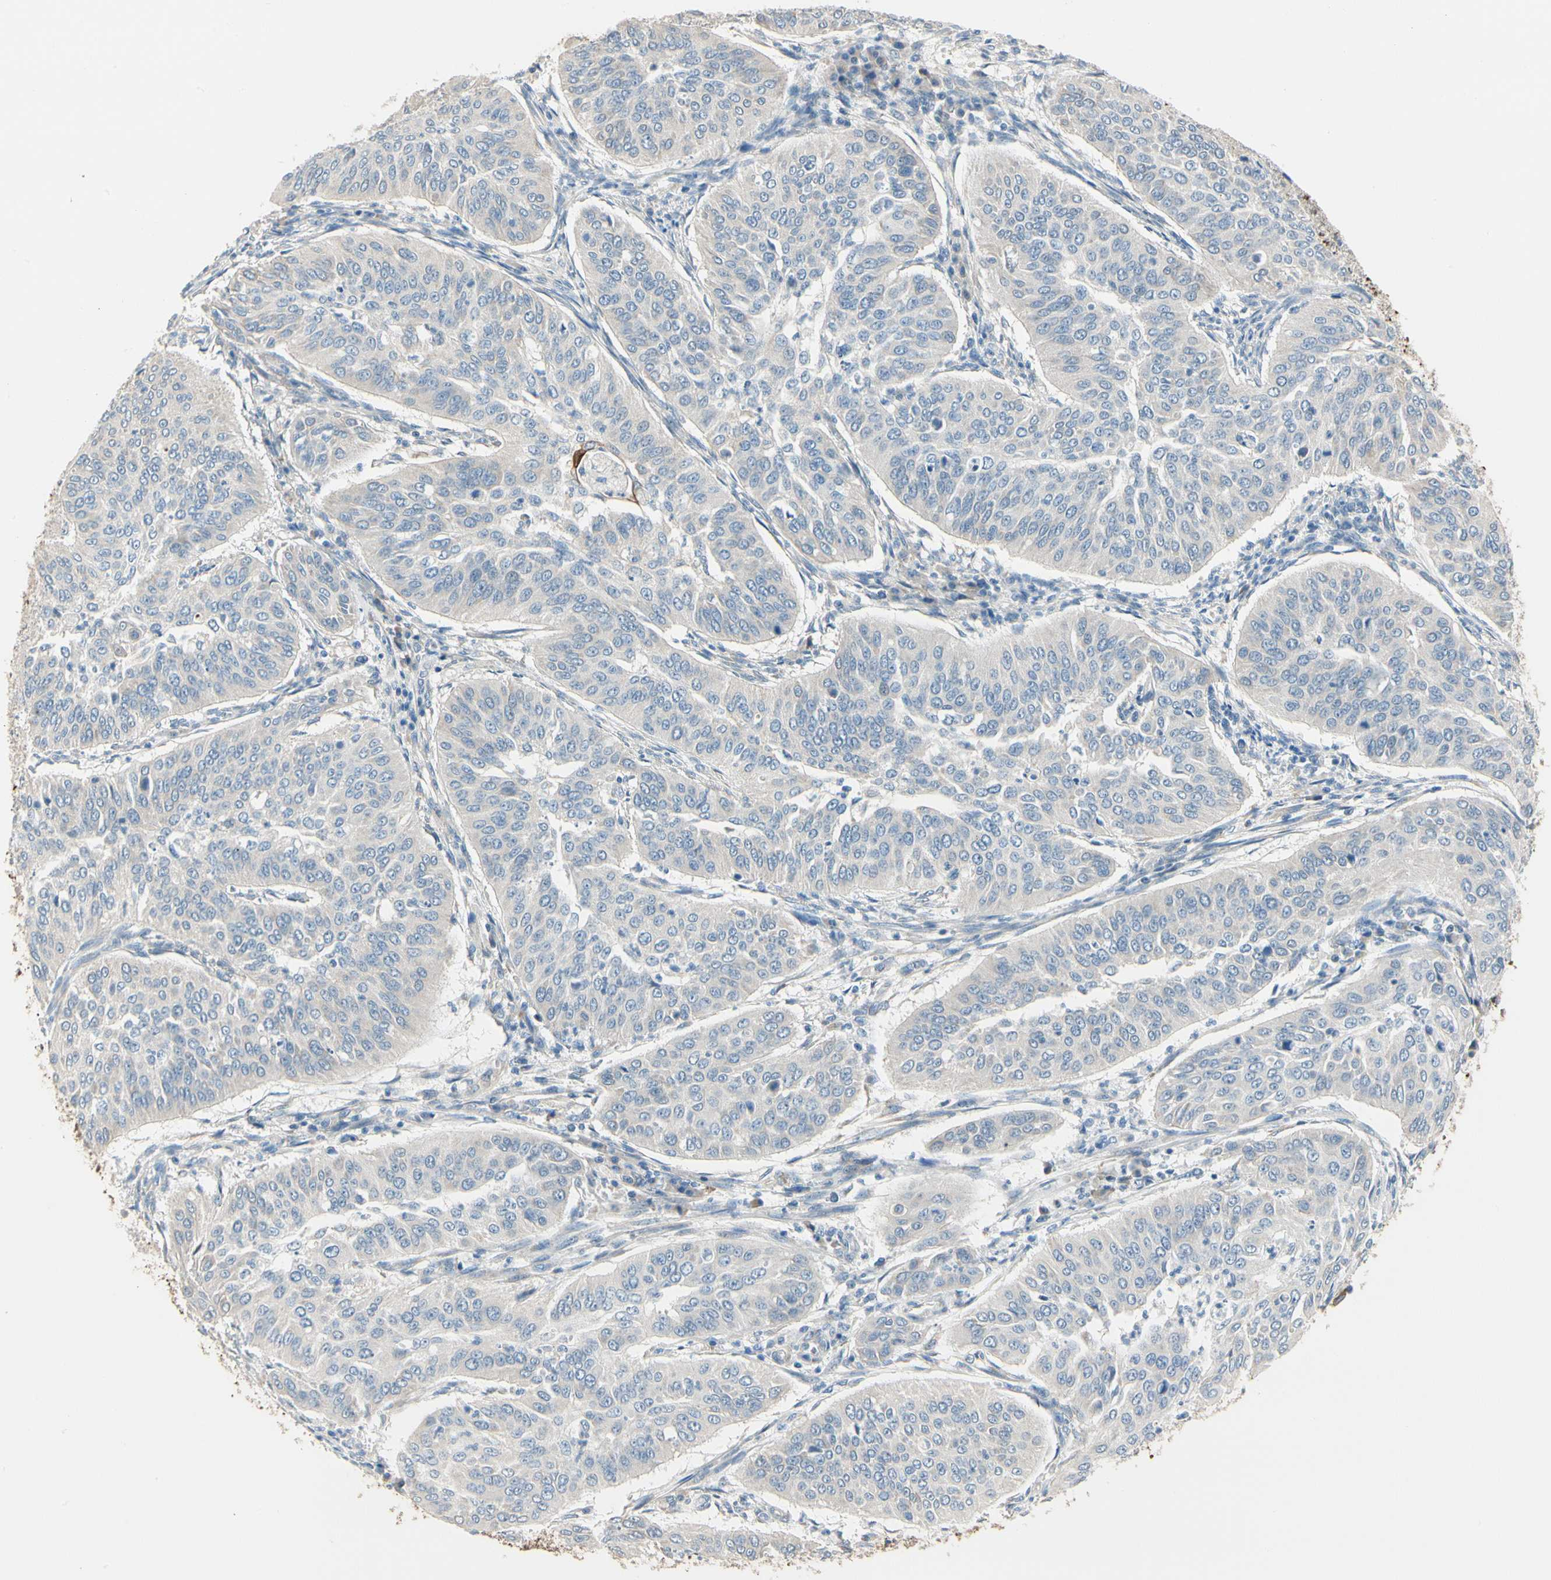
{"staining": {"intensity": "negative", "quantity": "none", "location": "none"}, "tissue": "cervical cancer", "cell_type": "Tumor cells", "image_type": "cancer", "snomed": [{"axis": "morphology", "description": "Normal tissue, NOS"}, {"axis": "morphology", "description": "Squamous cell carcinoma, NOS"}, {"axis": "topography", "description": "Cervix"}], "caption": "Immunohistochemical staining of cervical cancer (squamous cell carcinoma) displays no significant staining in tumor cells. The staining is performed using DAB (3,3'-diaminobenzidine) brown chromogen with nuclei counter-stained in using hematoxylin.", "gene": "DUSP12", "patient": {"sex": "female", "age": 39}}